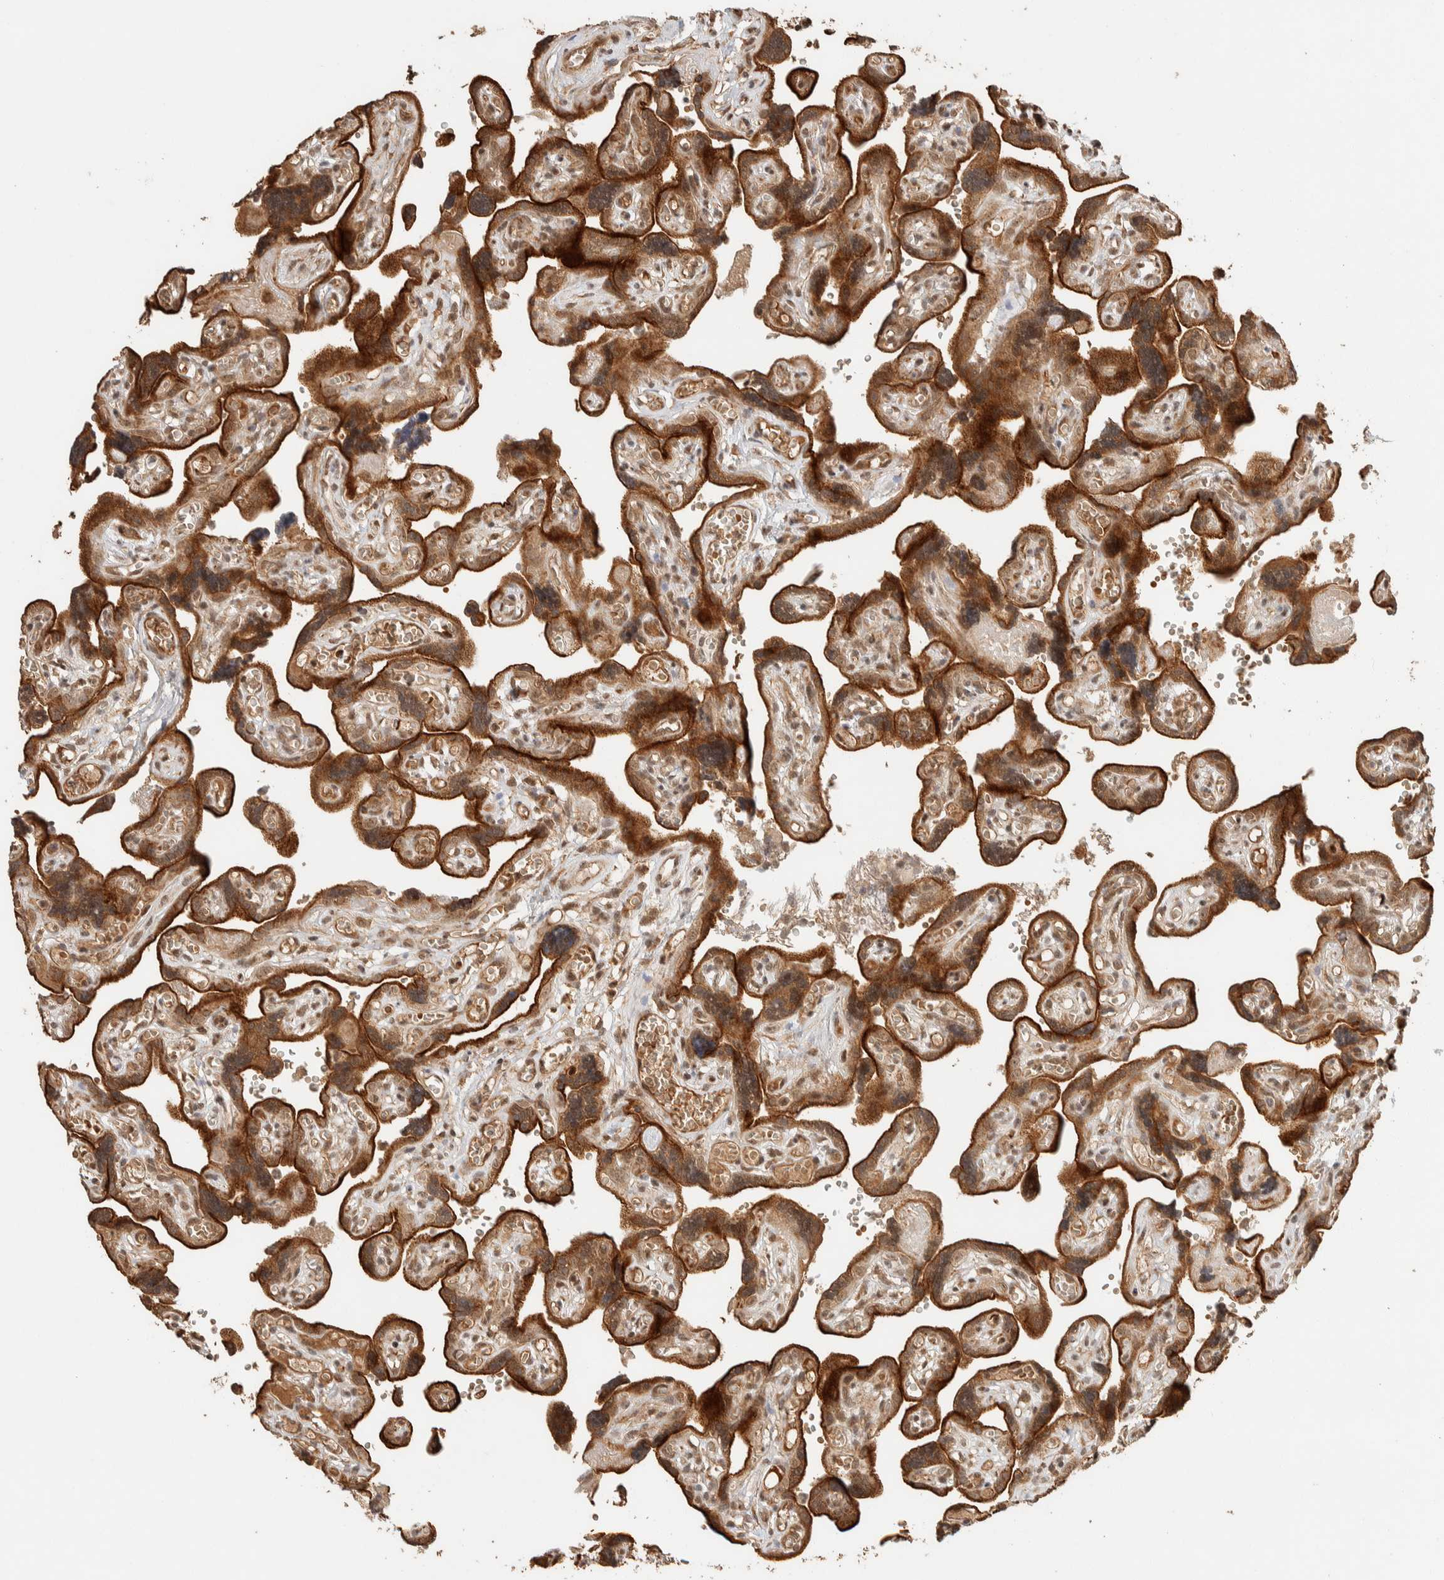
{"staining": {"intensity": "strong", "quantity": ">75%", "location": "cytoplasmic/membranous,nuclear"}, "tissue": "placenta", "cell_type": "Trophoblastic cells", "image_type": "normal", "snomed": [{"axis": "morphology", "description": "Normal tissue, NOS"}, {"axis": "topography", "description": "Placenta"}], "caption": "Protein analysis of benign placenta shows strong cytoplasmic/membranous,nuclear positivity in about >75% of trophoblastic cells.", "gene": "ZBTB2", "patient": {"sex": "female", "age": 30}}